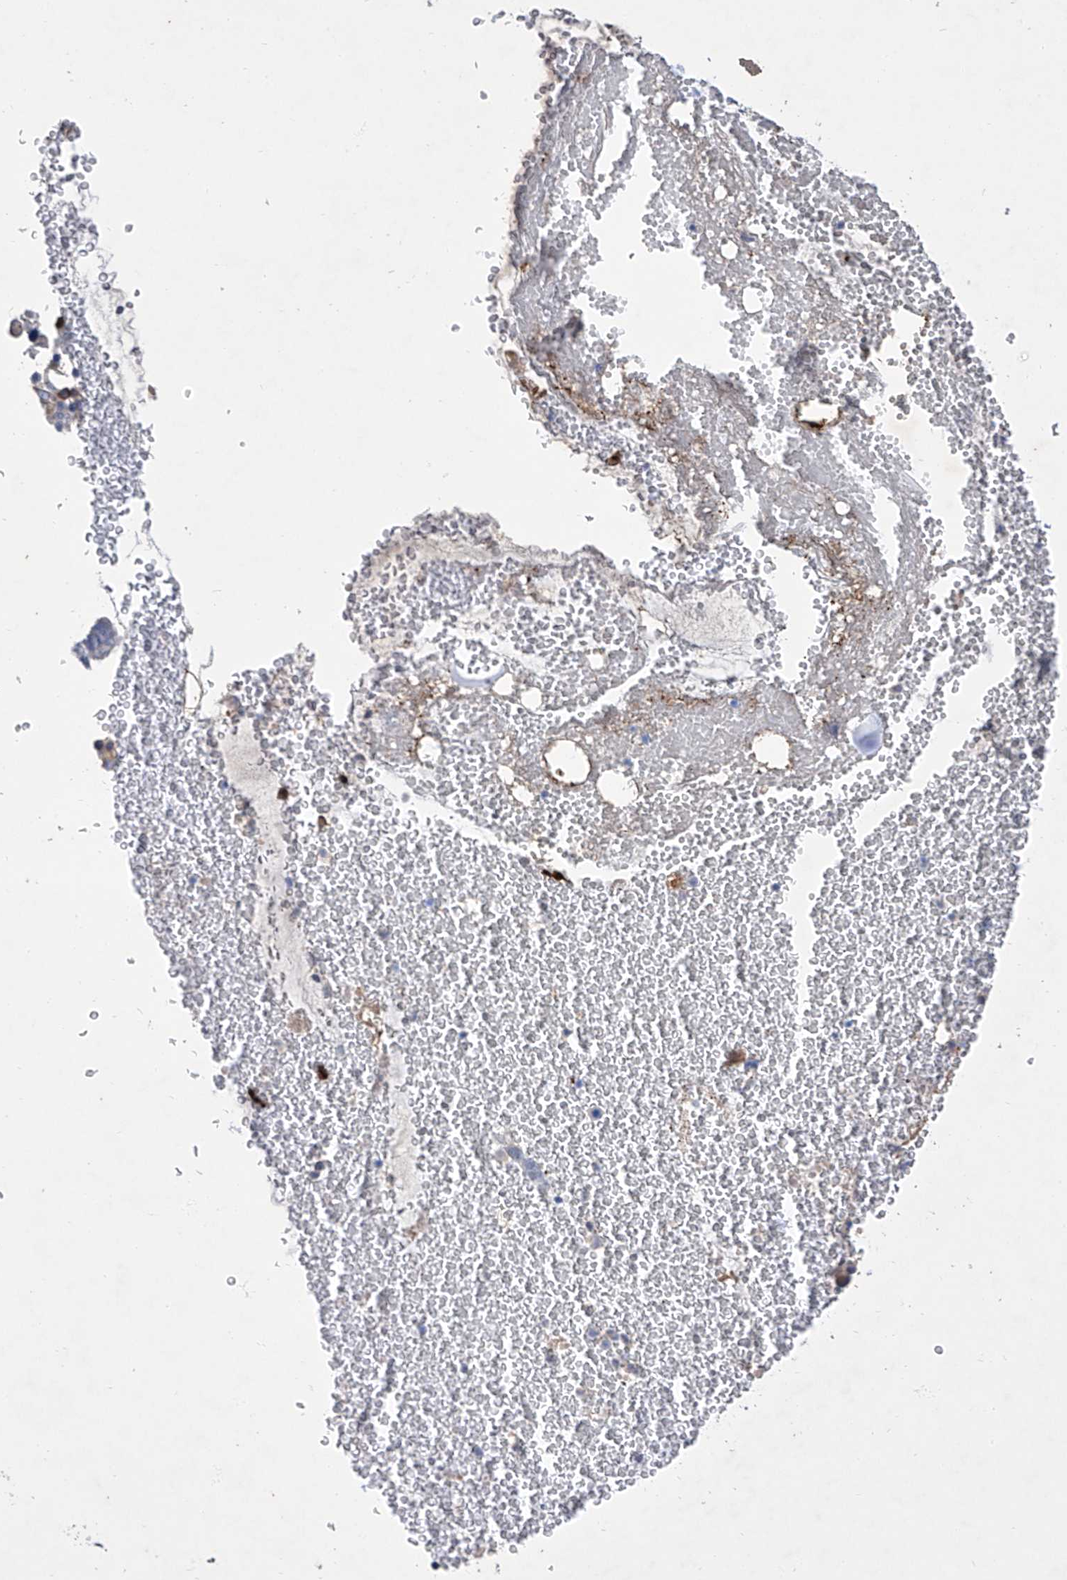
{"staining": {"intensity": "negative", "quantity": "none", "location": "none"}, "tissue": "bronchus", "cell_type": "Respiratory epithelial cells", "image_type": "normal", "snomed": [{"axis": "morphology", "description": "Normal tissue, NOS"}, {"axis": "morphology", "description": "Squamous cell carcinoma, NOS"}, {"axis": "topography", "description": "Lymph node"}, {"axis": "topography", "description": "Bronchus"}, {"axis": "topography", "description": "Lung"}], "caption": "IHC image of unremarkable human bronchus stained for a protein (brown), which displays no positivity in respiratory epithelial cells. (DAB immunohistochemistry visualized using brightfield microscopy, high magnification).", "gene": "GPT", "patient": {"sex": "male", "age": 66}}